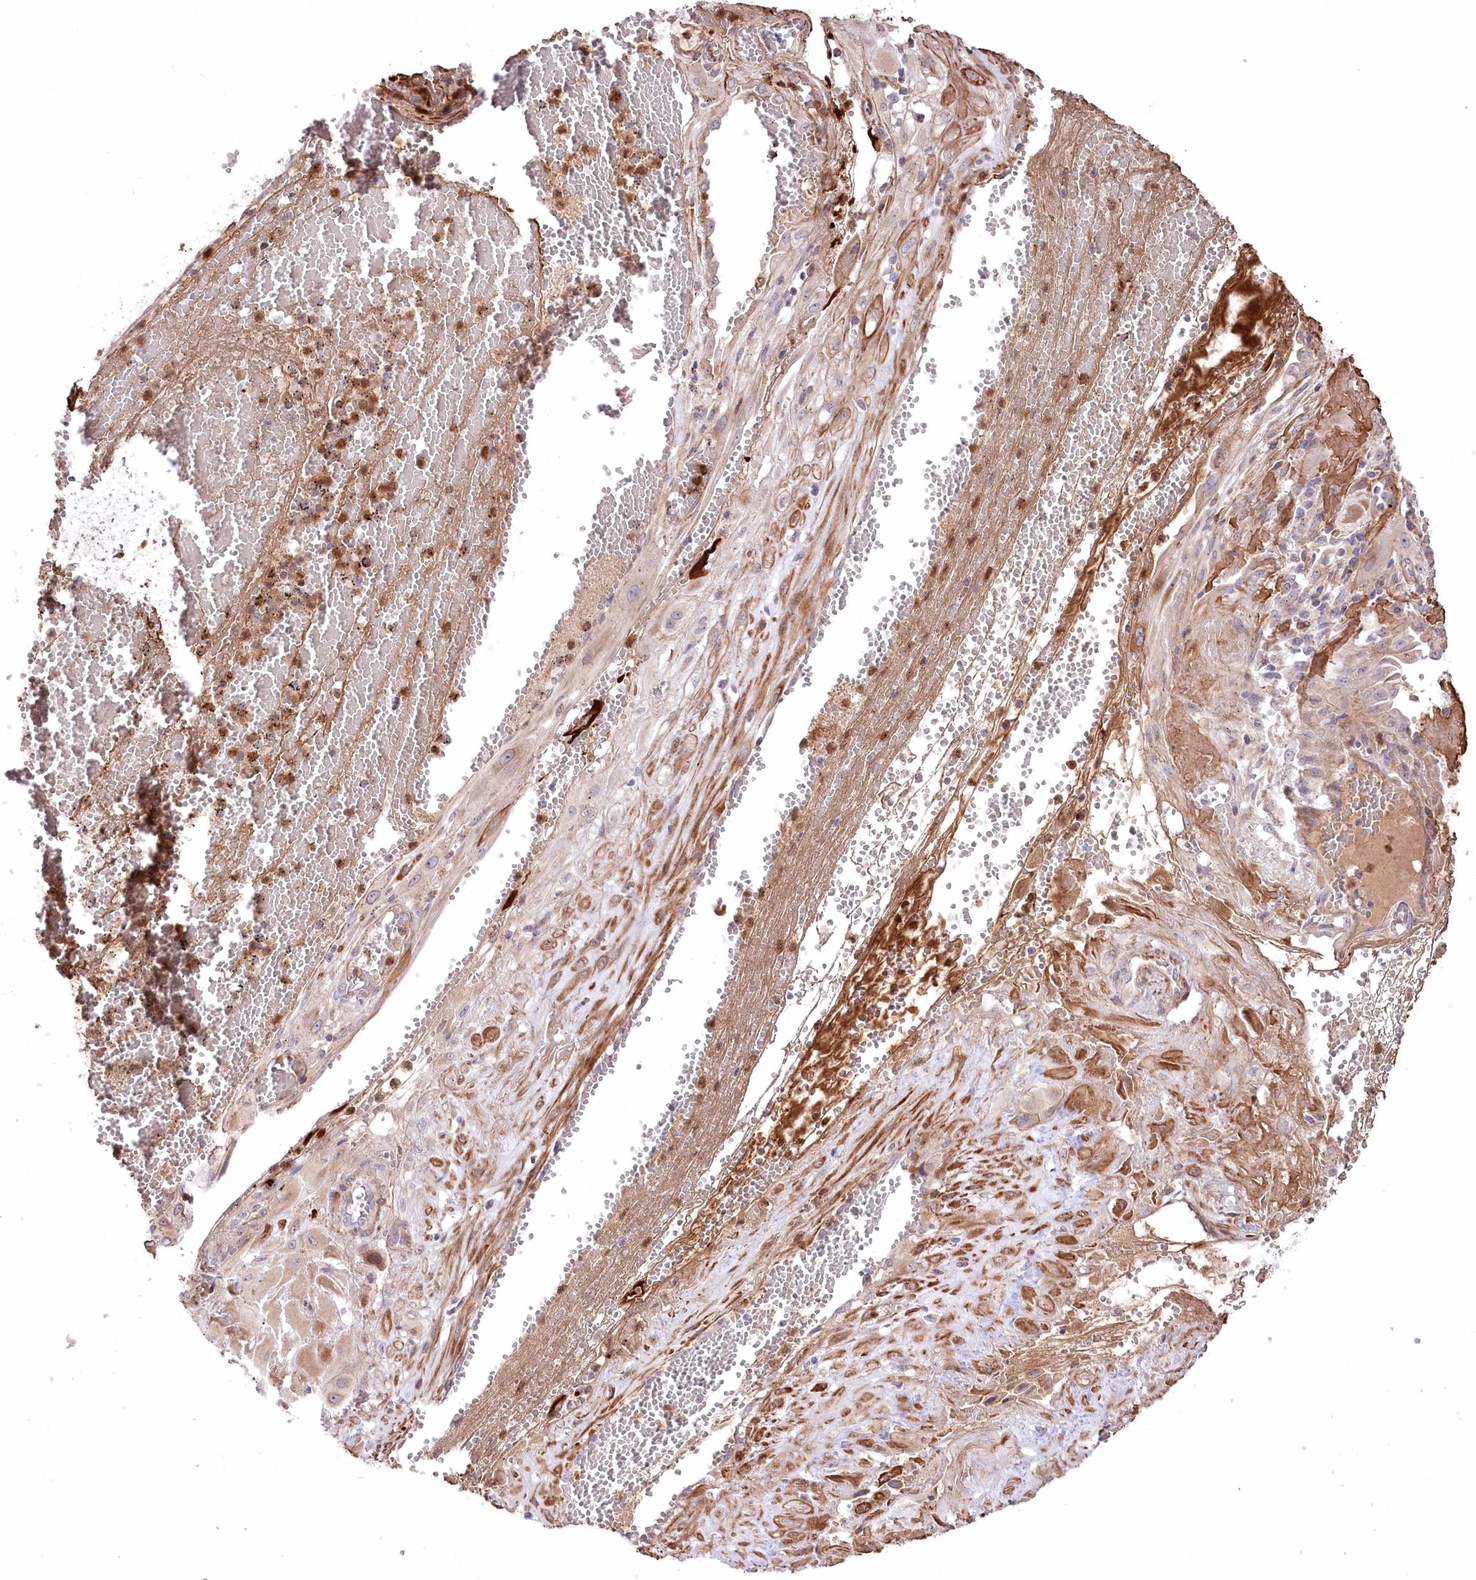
{"staining": {"intensity": "weak", "quantity": "<25%", "location": "cytoplasmic/membranous"}, "tissue": "cervical cancer", "cell_type": "Tumor cells", "image_type": "cancer", "snomed": [{"axis": "morphology", "description": "Squamous cell carcinoma, NOS"}, {"axis": "topography", "description": "Cervix"}], "caption": "High magnification brightfield microscopy of cervical cancer (squamous cell carcinoma) stained with DAB (brown) and counterstained with hematoxylin (blue): tumor cells show no significant expression.", "gene": "RNF24", "patient": {"sex": "female", "age": 34}}